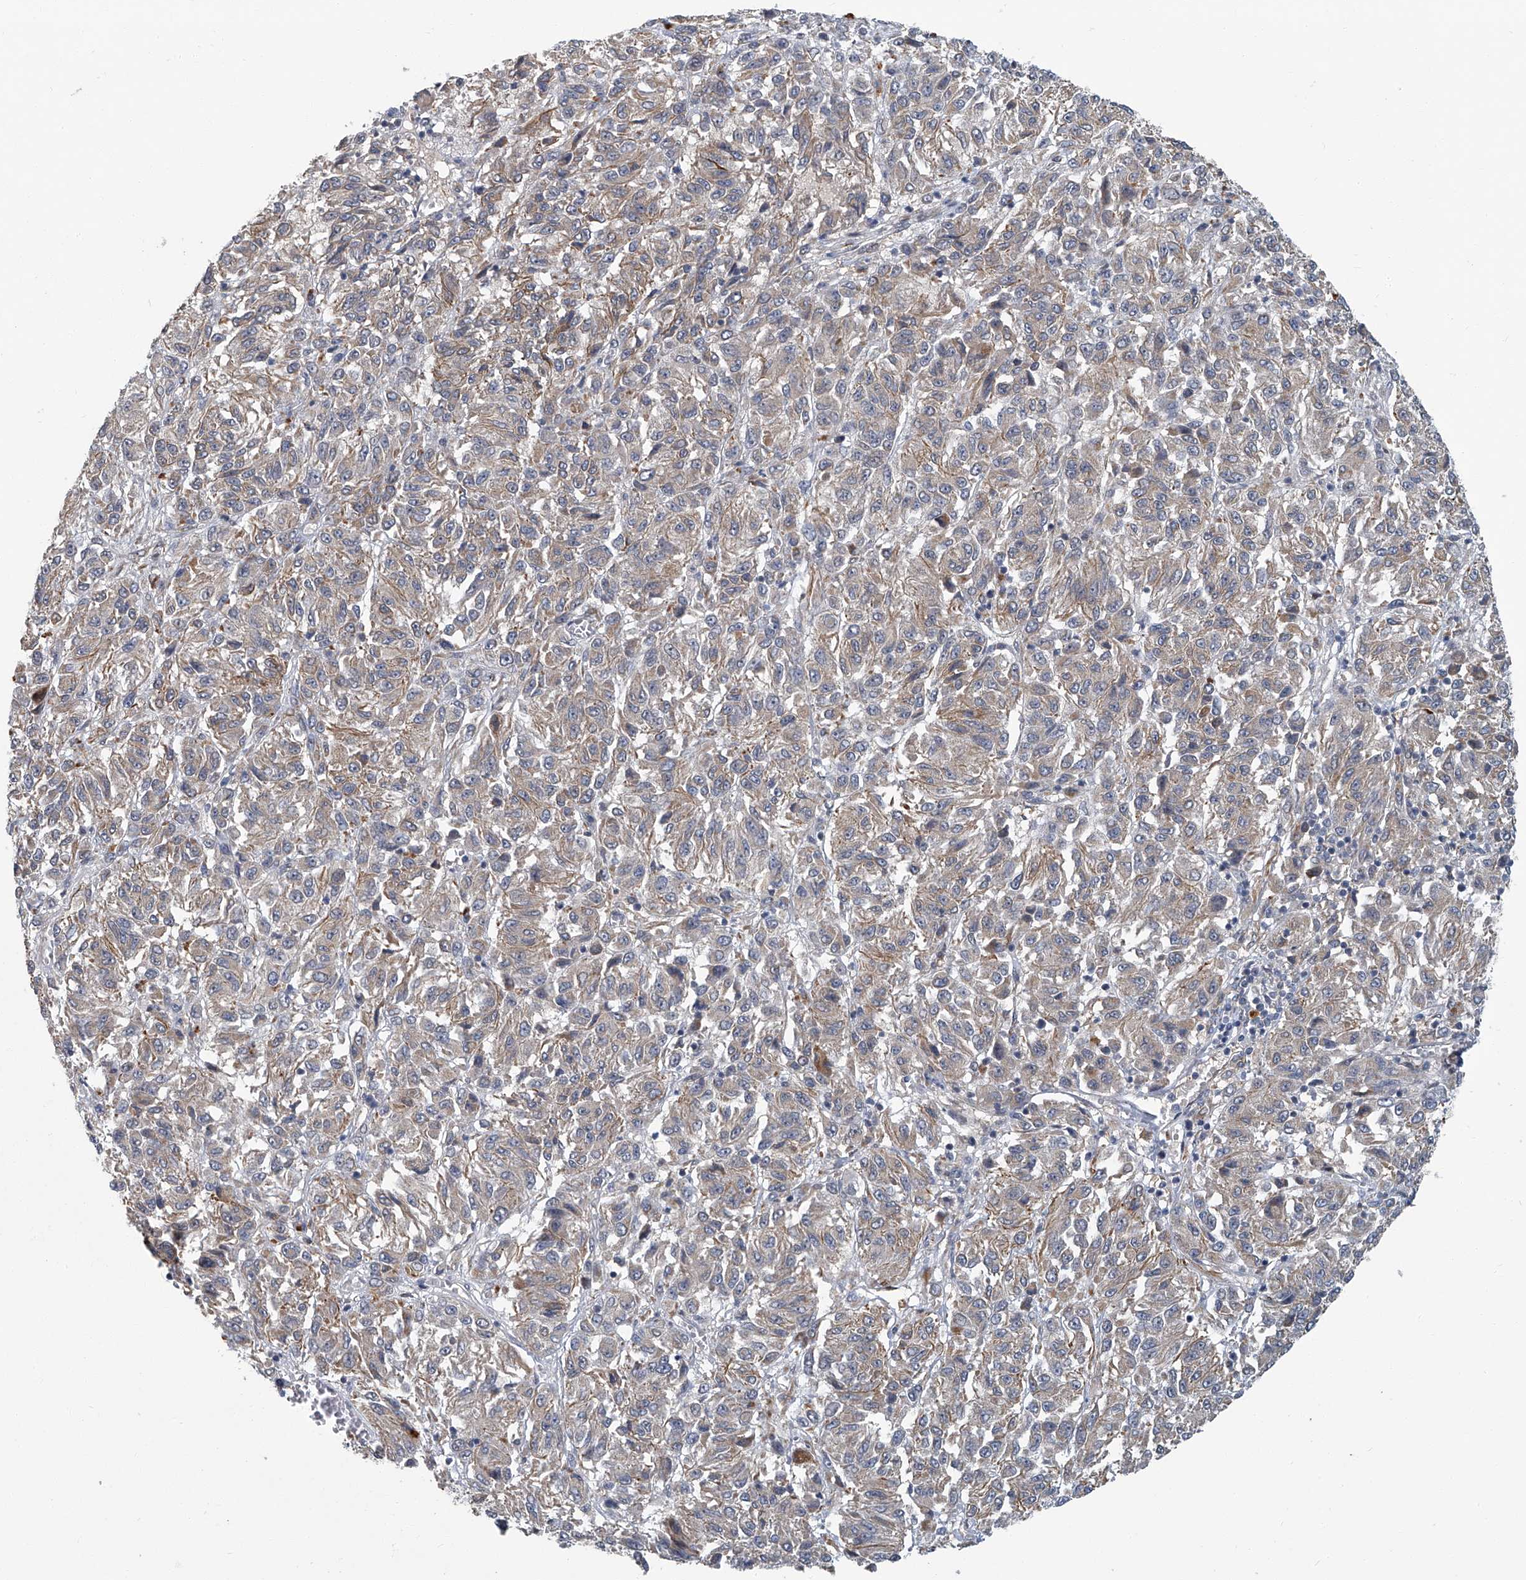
{"staining": {"intensity": "negative", "quantity": "none", "location": "none"}, "tissue": "melanoma", "cell_type": "Tumor cells", "image_type": "cancer", "snomed": [{"axis": "morphology", "description": "Malignant melanoma, Metastatic site"}, {"axis": "topography", "description": "Lung"}], "caption": "IHC micrograph of human melanoma stained for a protein (brown), which exhibits no staining in tumor cells.", "gene": "AKNAD1", "patient": {"sex": "male", "age": 64}}